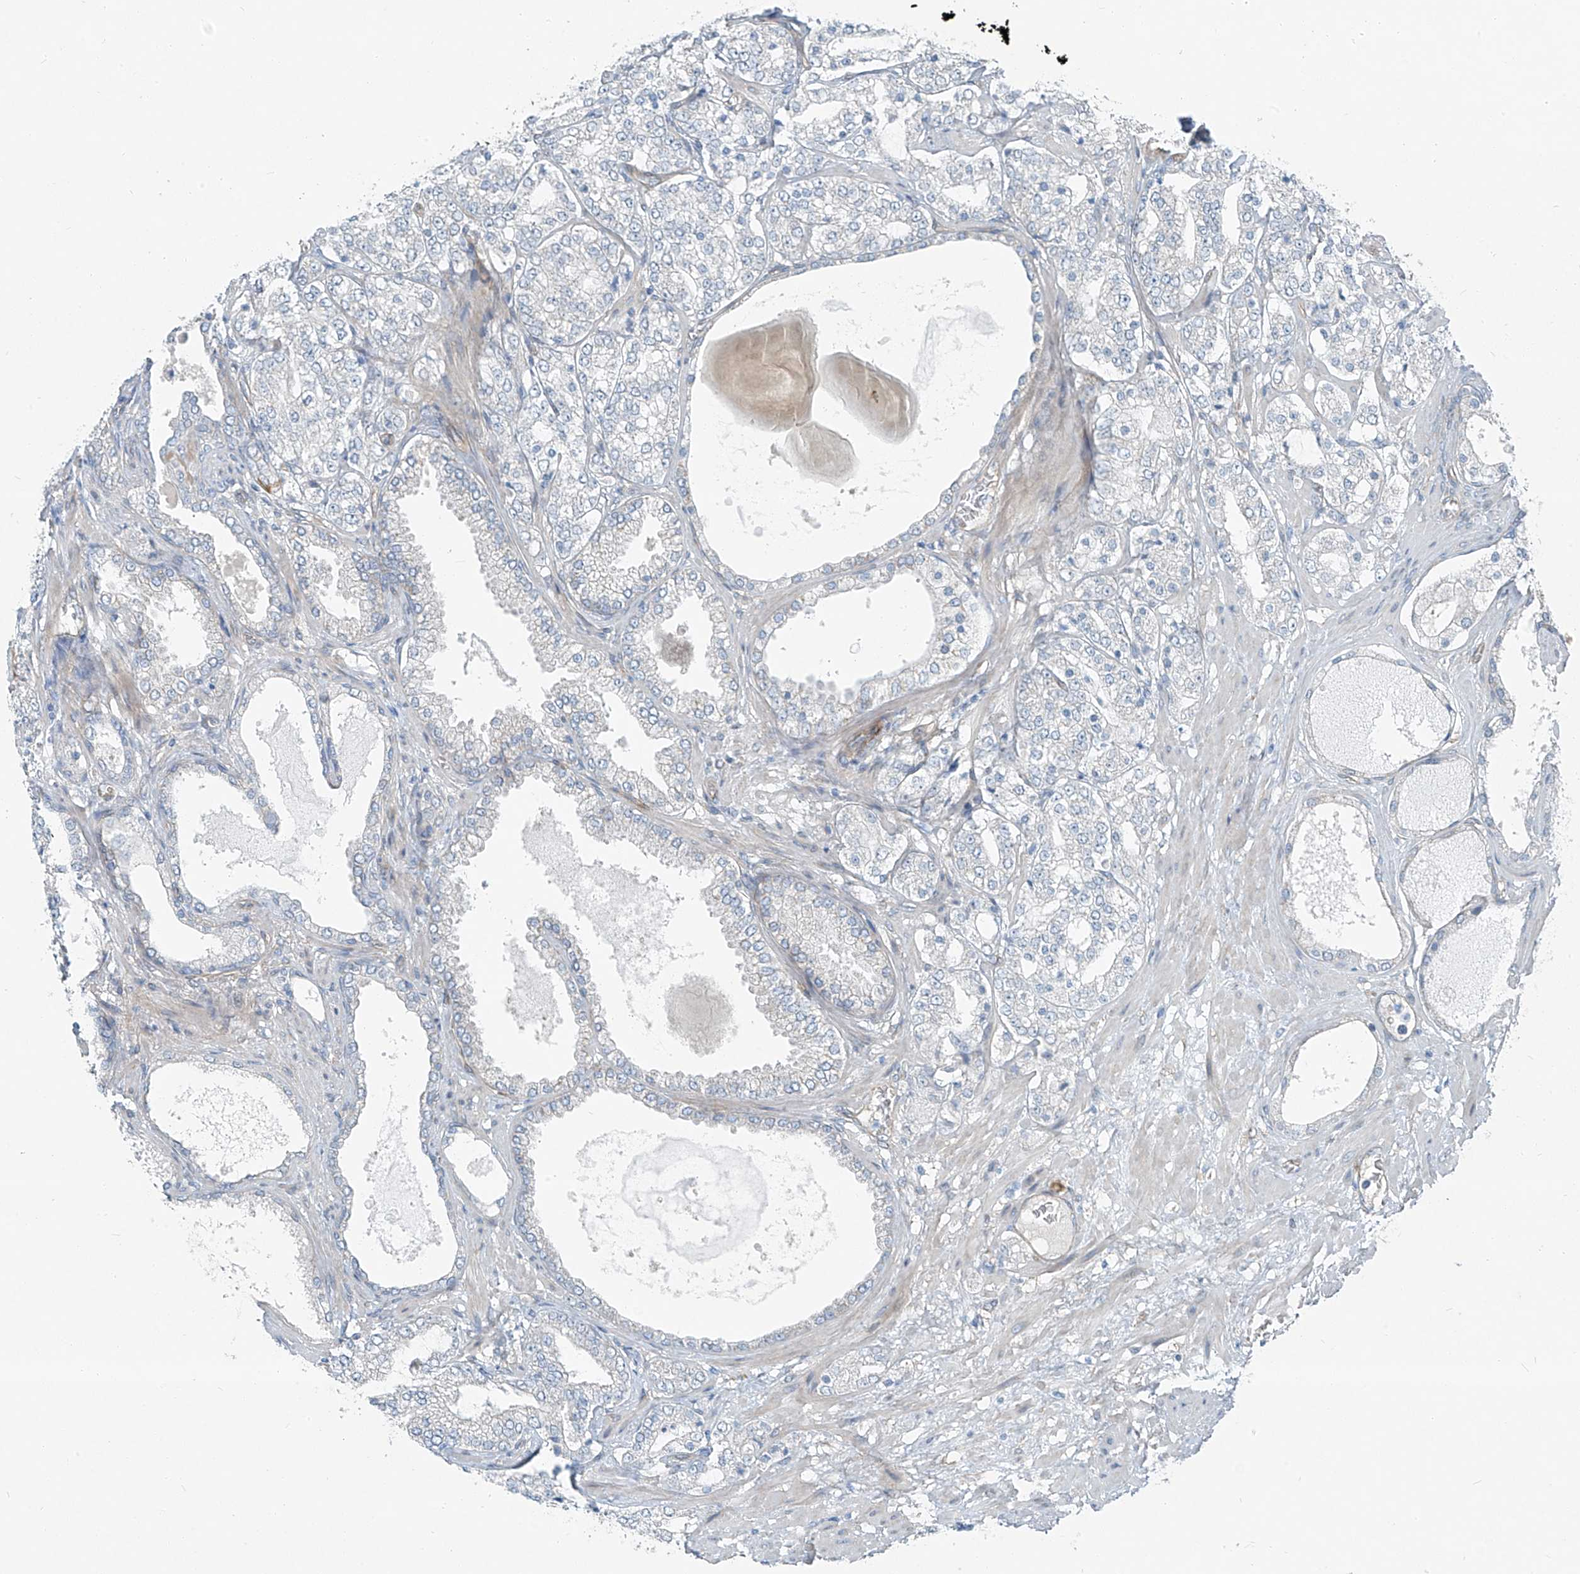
{"staining": {"intensity": "negative", "quantity": "none", "location": "none"}, "tissue": "prostate cancer", "cell_type": "Tumor cells", "image_type": "cancer", "snomed": [{"axis": "morphology", "description": "Adenocarcinoma, High grade"}, {"axis": "topography", "description": "Prostate"}], "caption": "Prostate cancer (adenocarcinoma (high-grade)) stained for a protein using immunohistochemistry exhibits no staining tumor cells.", "gene": "TNS2", "patient": {"sex": "male", "age": 64}}